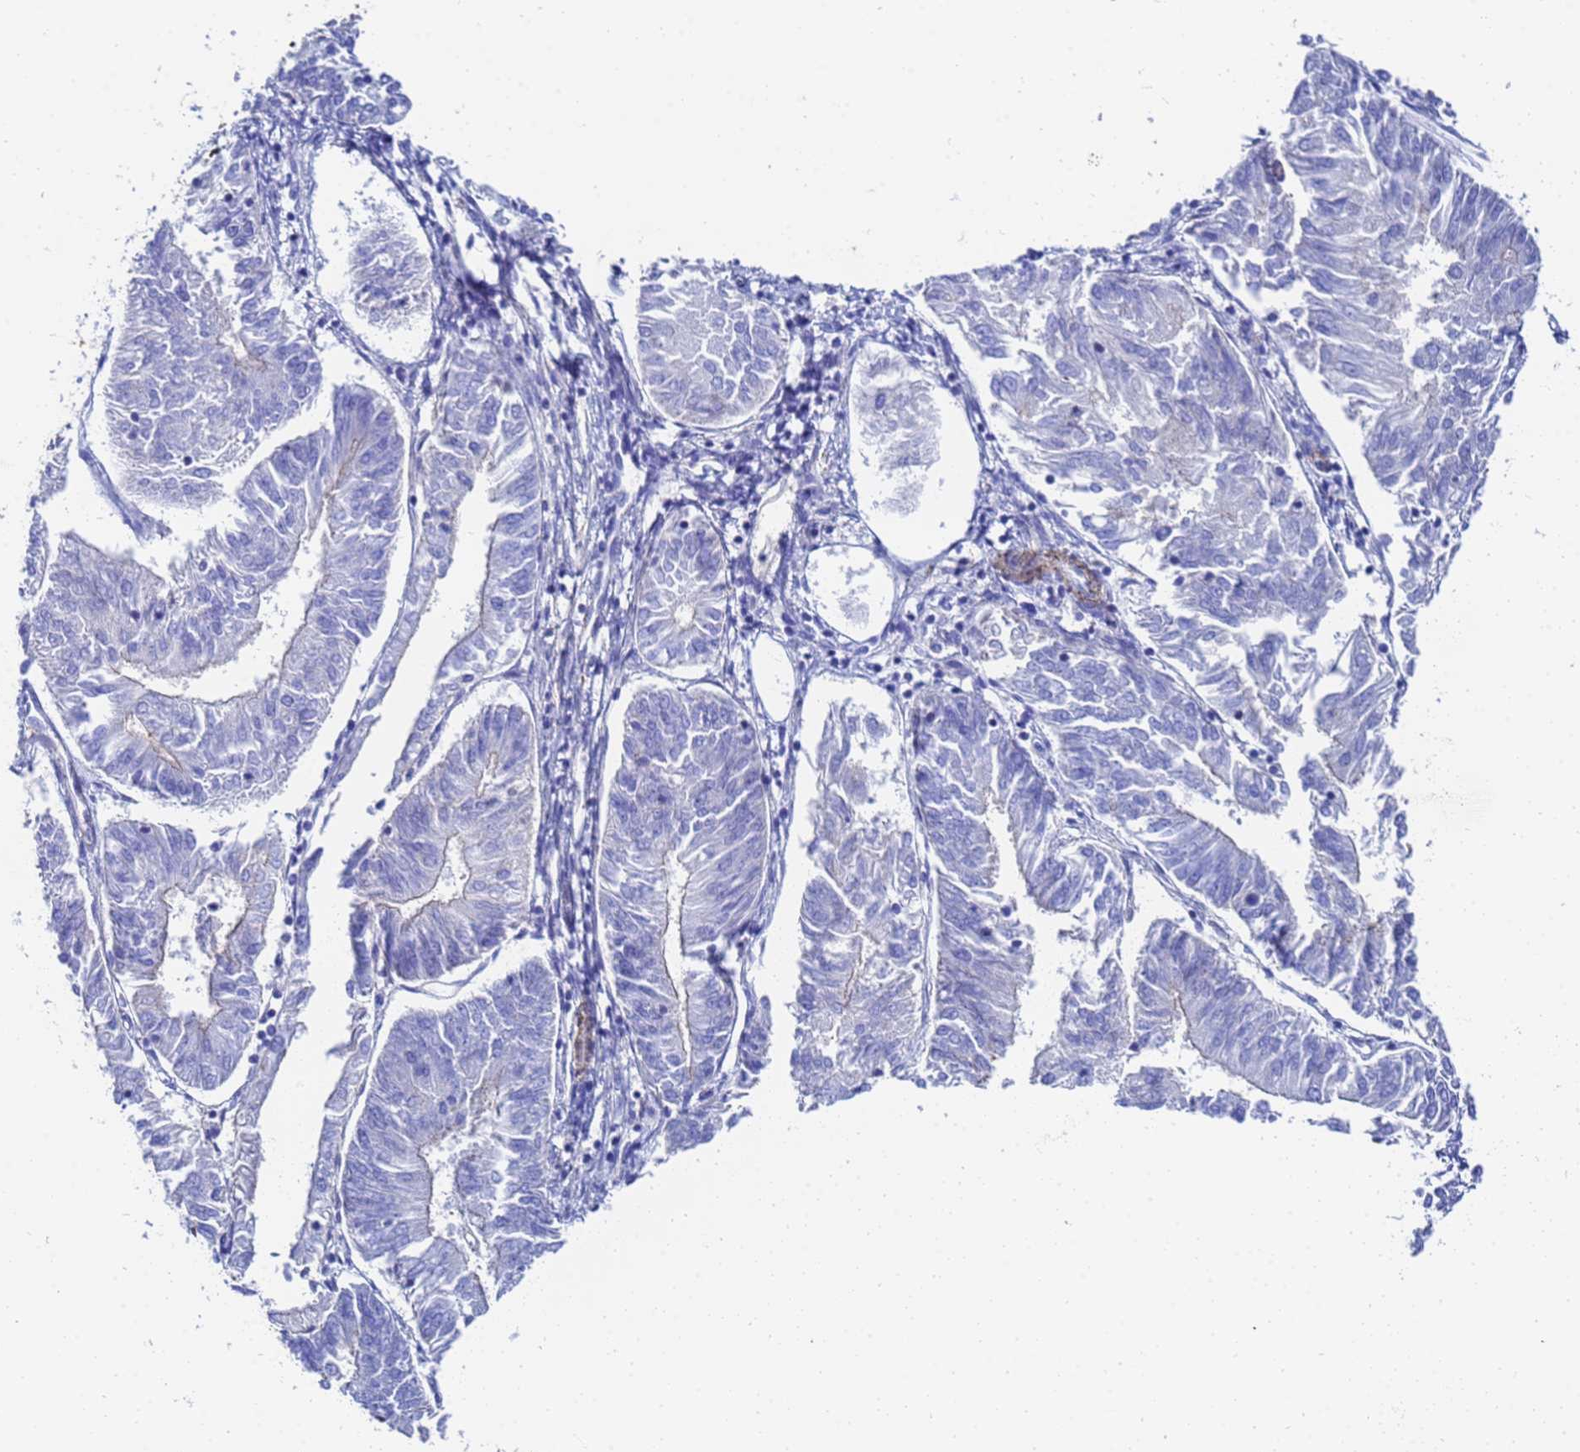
{"staining": {"intensity": "weak", "quantity": "<25%", "location": "cytoplasmic/membranous"}, "tissue": "endometrial cancer", "cell_type": "Tumor cells", "image_type": "cancer", "snomed": [{"axis": "morphology", "description": "Adenocarcinoma, NOS"}, {"axis": "topography", "description": "Endometrium"}], "caption": "Tumor cells show no significant positivity in endometrial cancer. Brightfield microscopy of immunohistochemistry (IHC) stained with DAB (brown) and hematoxylin (blue), captured at high magnification.", "gene": "RAB39B", "patient": {"sex": "female", "age": 58}}